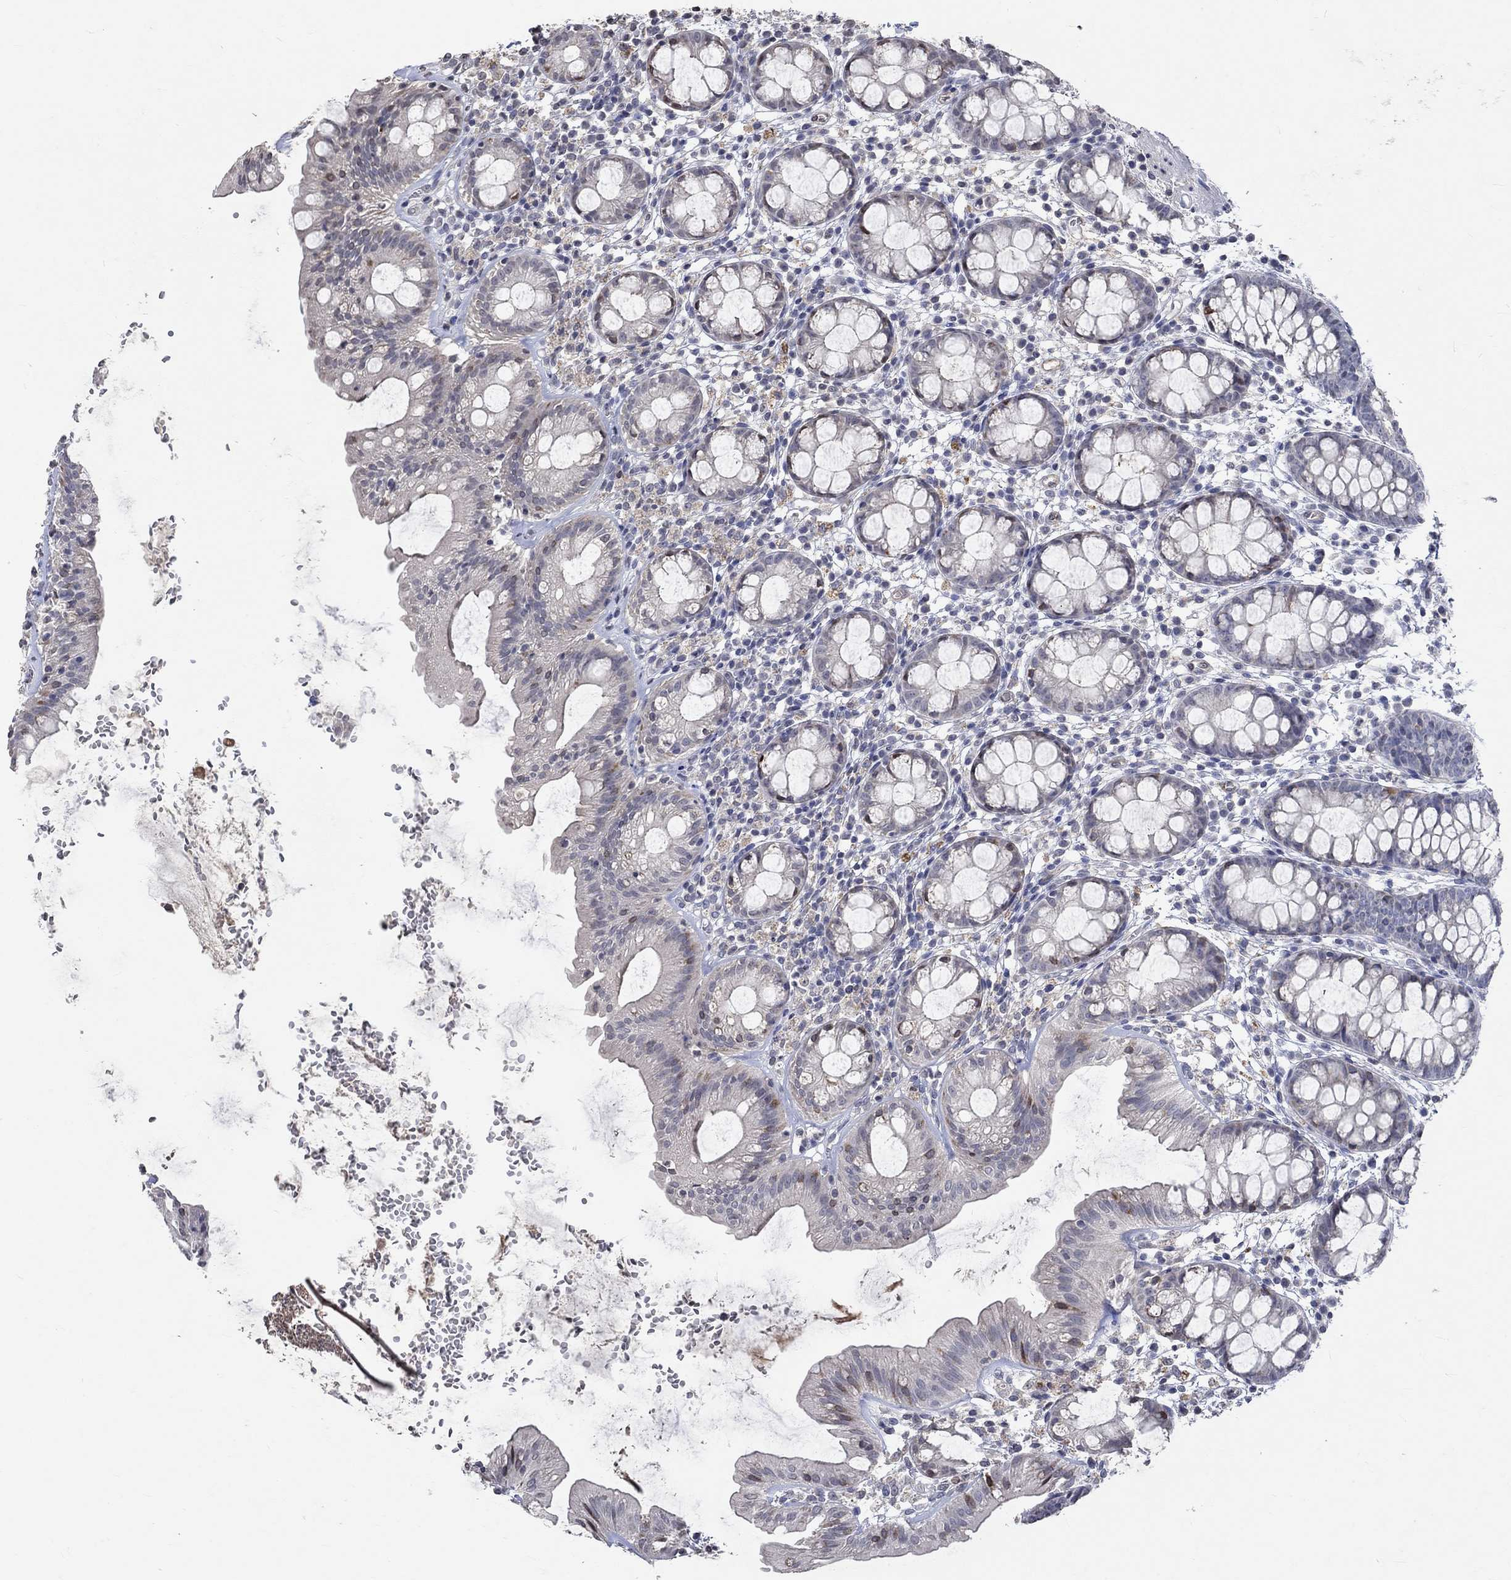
{"staining": {"intensity": "strong", "quantity": "<25%", "location": "cytoplasmic/membranous"}, "tissue": "rectum", "cell_type": "Glandular cells", "image_type": "normal", "snomed": [{"axis": "morphology", "description": "Normal tissue, NOS"}, {"axis": "topography", "description": "Rectum"}], "caption": "Protein analysis of unremarkable rectum shows strong cytoplasmic/membranous expression in about <25% of glandular cells.", "gene": "TMEM169", "patient": {"sex": "male", "age": 57}}